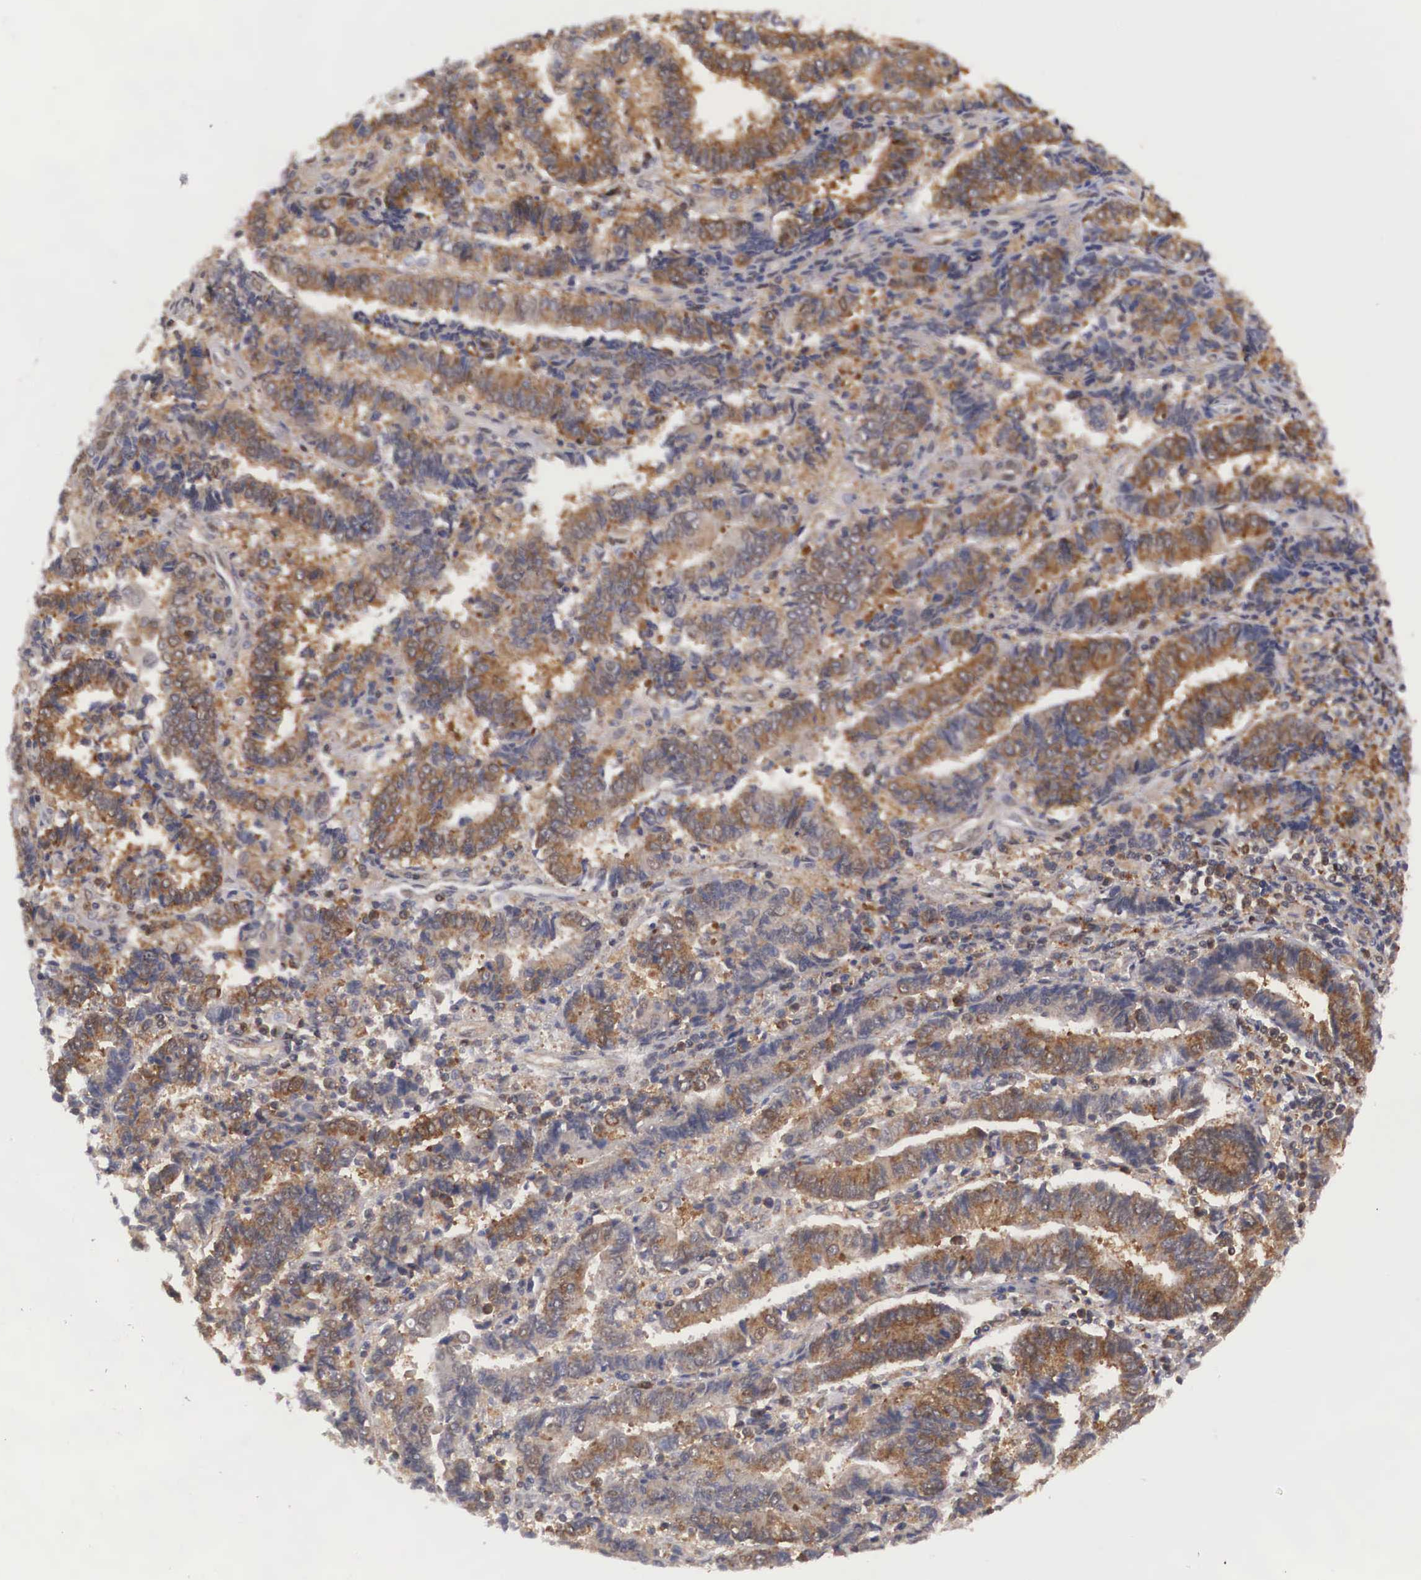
{"staining": {"intensity": "moderate", "quantity": "25%-75%", "location": "cytoplasmic/membranous"}, "tissue": "endometrial cancer", "cell_type": "Tumor cells", "image_type": "cancer", "snomed": [{"axis": "morphology", "description": "Adenocarcinoma, NOS"}, {"axis": "topography", "description": "Endometrium"}], "caption": "Immunohistochemical staining of adenocarcinoma (endometrial) displays moderate cytoplasmic/membranous protein positivity in approximately 25%-75% of tumor cells. Nuclei are stained in blue.", "gene": "ADSL", "patient": {"sex": "female", "age": 75}}